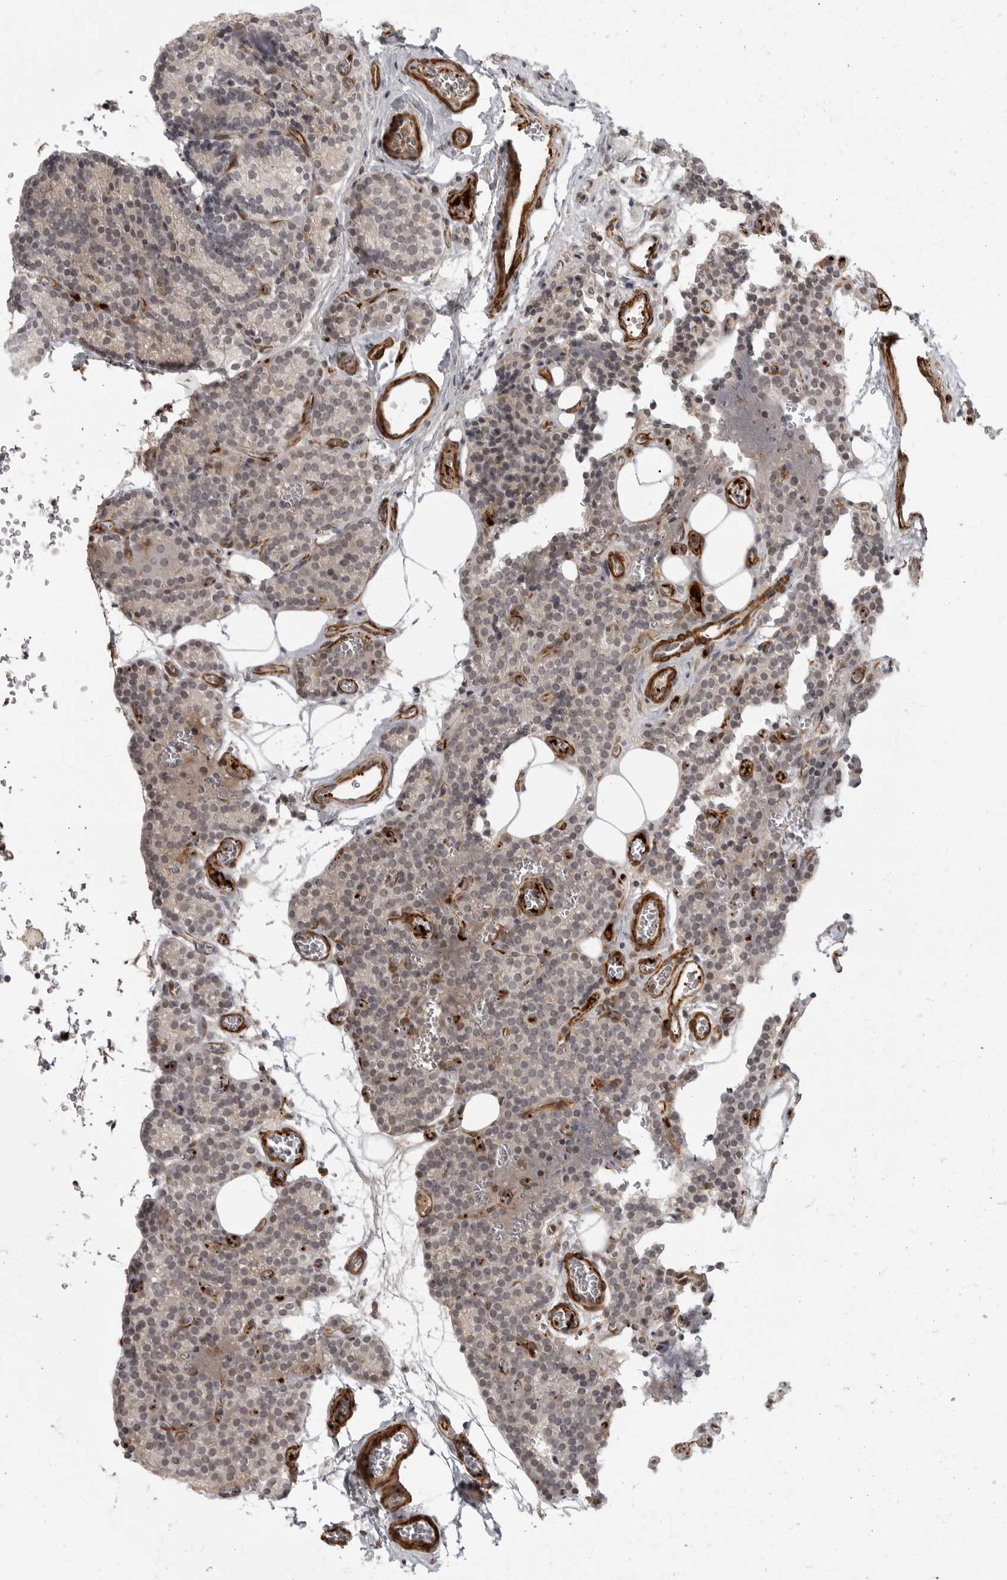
{"staining": {"intensity": "negative", "quantity": "none", "location": "none"}, "tissue": "parathyroid gland", "cell_type": "Glandular cells", "image_type": "normal", "snomed": [{"axis": "morphology", "description": "Normal tissue, NOS"}, {"axis": "topography", "description": "Parathyroid gland"}], "caption": "Human parathyroid gland stained for a protein using immunohistochemistry shows no staining in glandular cells.", "gene": "TUT4", "patient": {"sex": "female", "age": 64}}